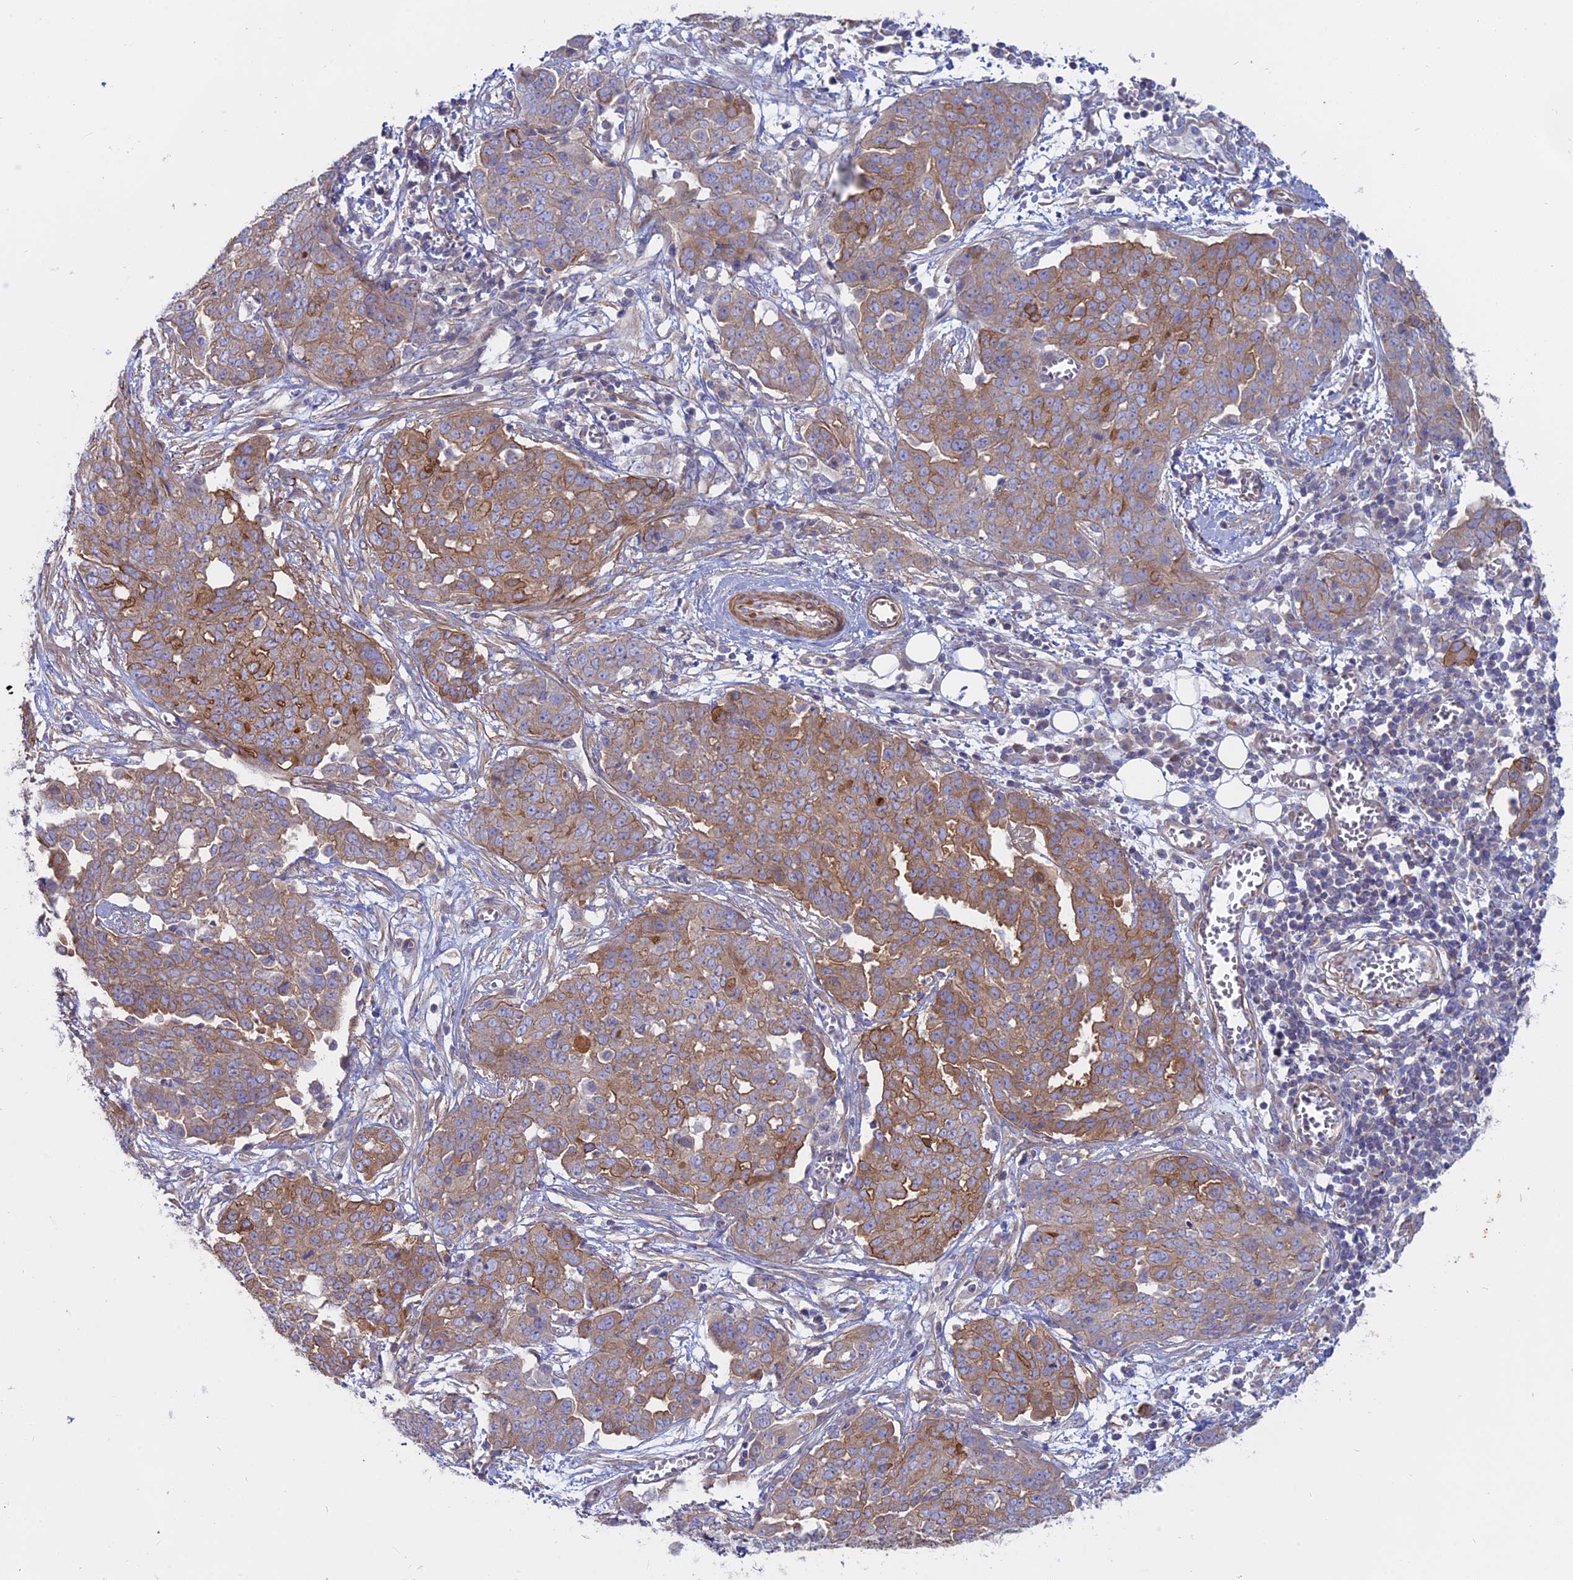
{"staining": {"intensity": "moderate", "quantity": ">75%", "location": "cytoplasmic/membranous"}, "tissue": "ovarian cancer", "cell_type": "Tumor cells", "image_type": "cancer", "snomed": [{"axis": "morphology", "description": "Cystadenocarcinoma, serous, NOS"}, {"axis": "topography", "description": "Soft tissue"}, {"axis": "topography", "description": "Ovary"}], "caption": "This micrograph exhibits serous cystadenocarcinoma (ovarian) stained with immunohistochemistry (IHC) to label a protein in brown. The cytoplasmic/membranous of tumor cells show moderate positivity for the protein. Nuclei are counter-stained blue.", "gene": "MYO5B", "patient": {"sex": "female", "age": 57}}